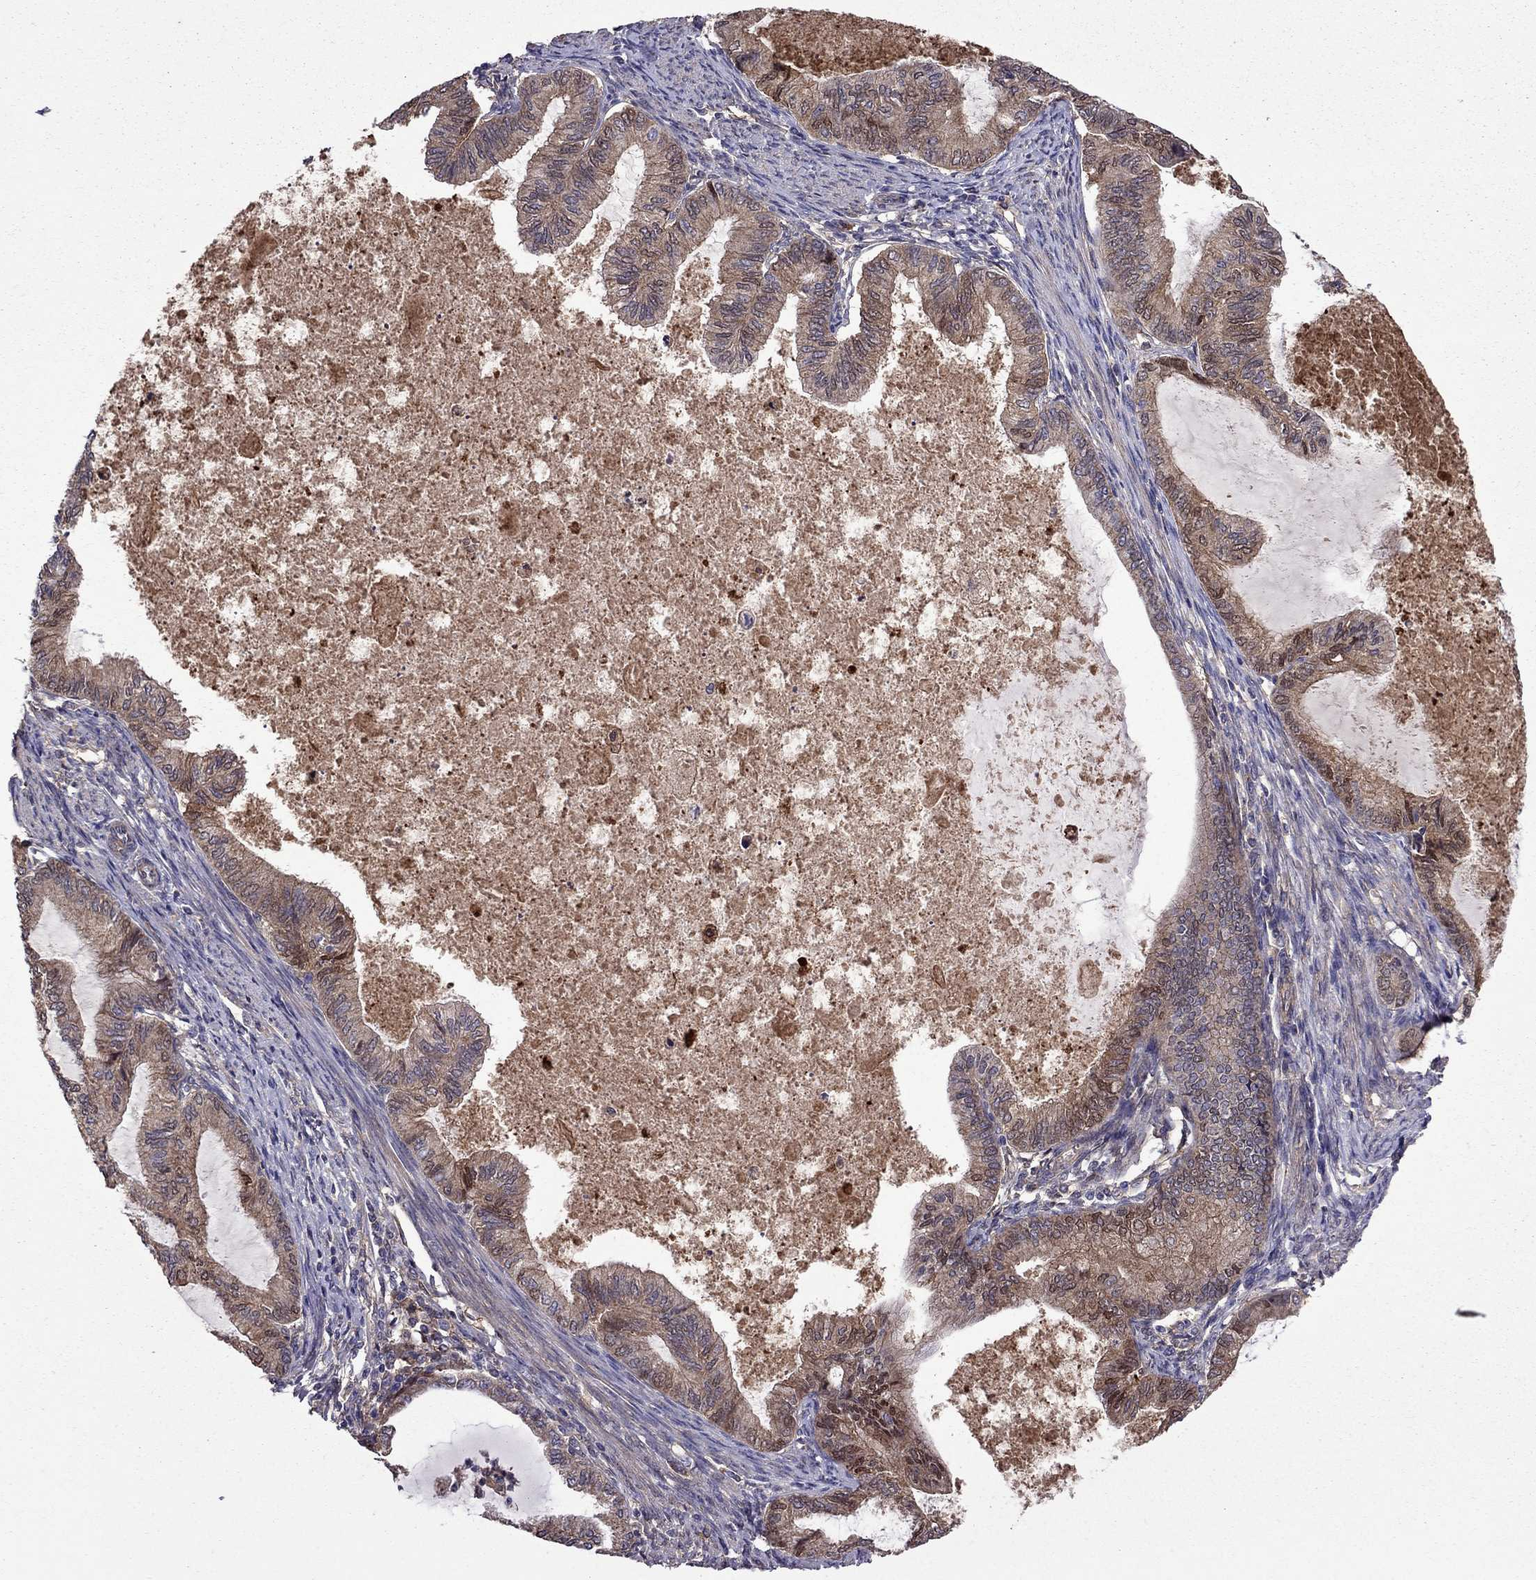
{"staining": {"intensity": "moderate", "quantity": "25%-75%", "location": "cytoplasmic/membranous"}, "tissue": "endometrial cancer", "cell_type": "Tumor cells", "image_type": "cancer", "snomed": [{"axis": "morphology", "description": "Adenocarcinoma, NOS"}, {"axis": "topography", "description": "Endometrium"}], "caption": "There is medium levels of moderate cytoplasmic/membranous positivity in tumor cells of endometrial cancer, as demonstrated by immunohistochemical staining (brown color).", "gene": "ITGB1", "patient": {"sex": "female", "age": 86}}